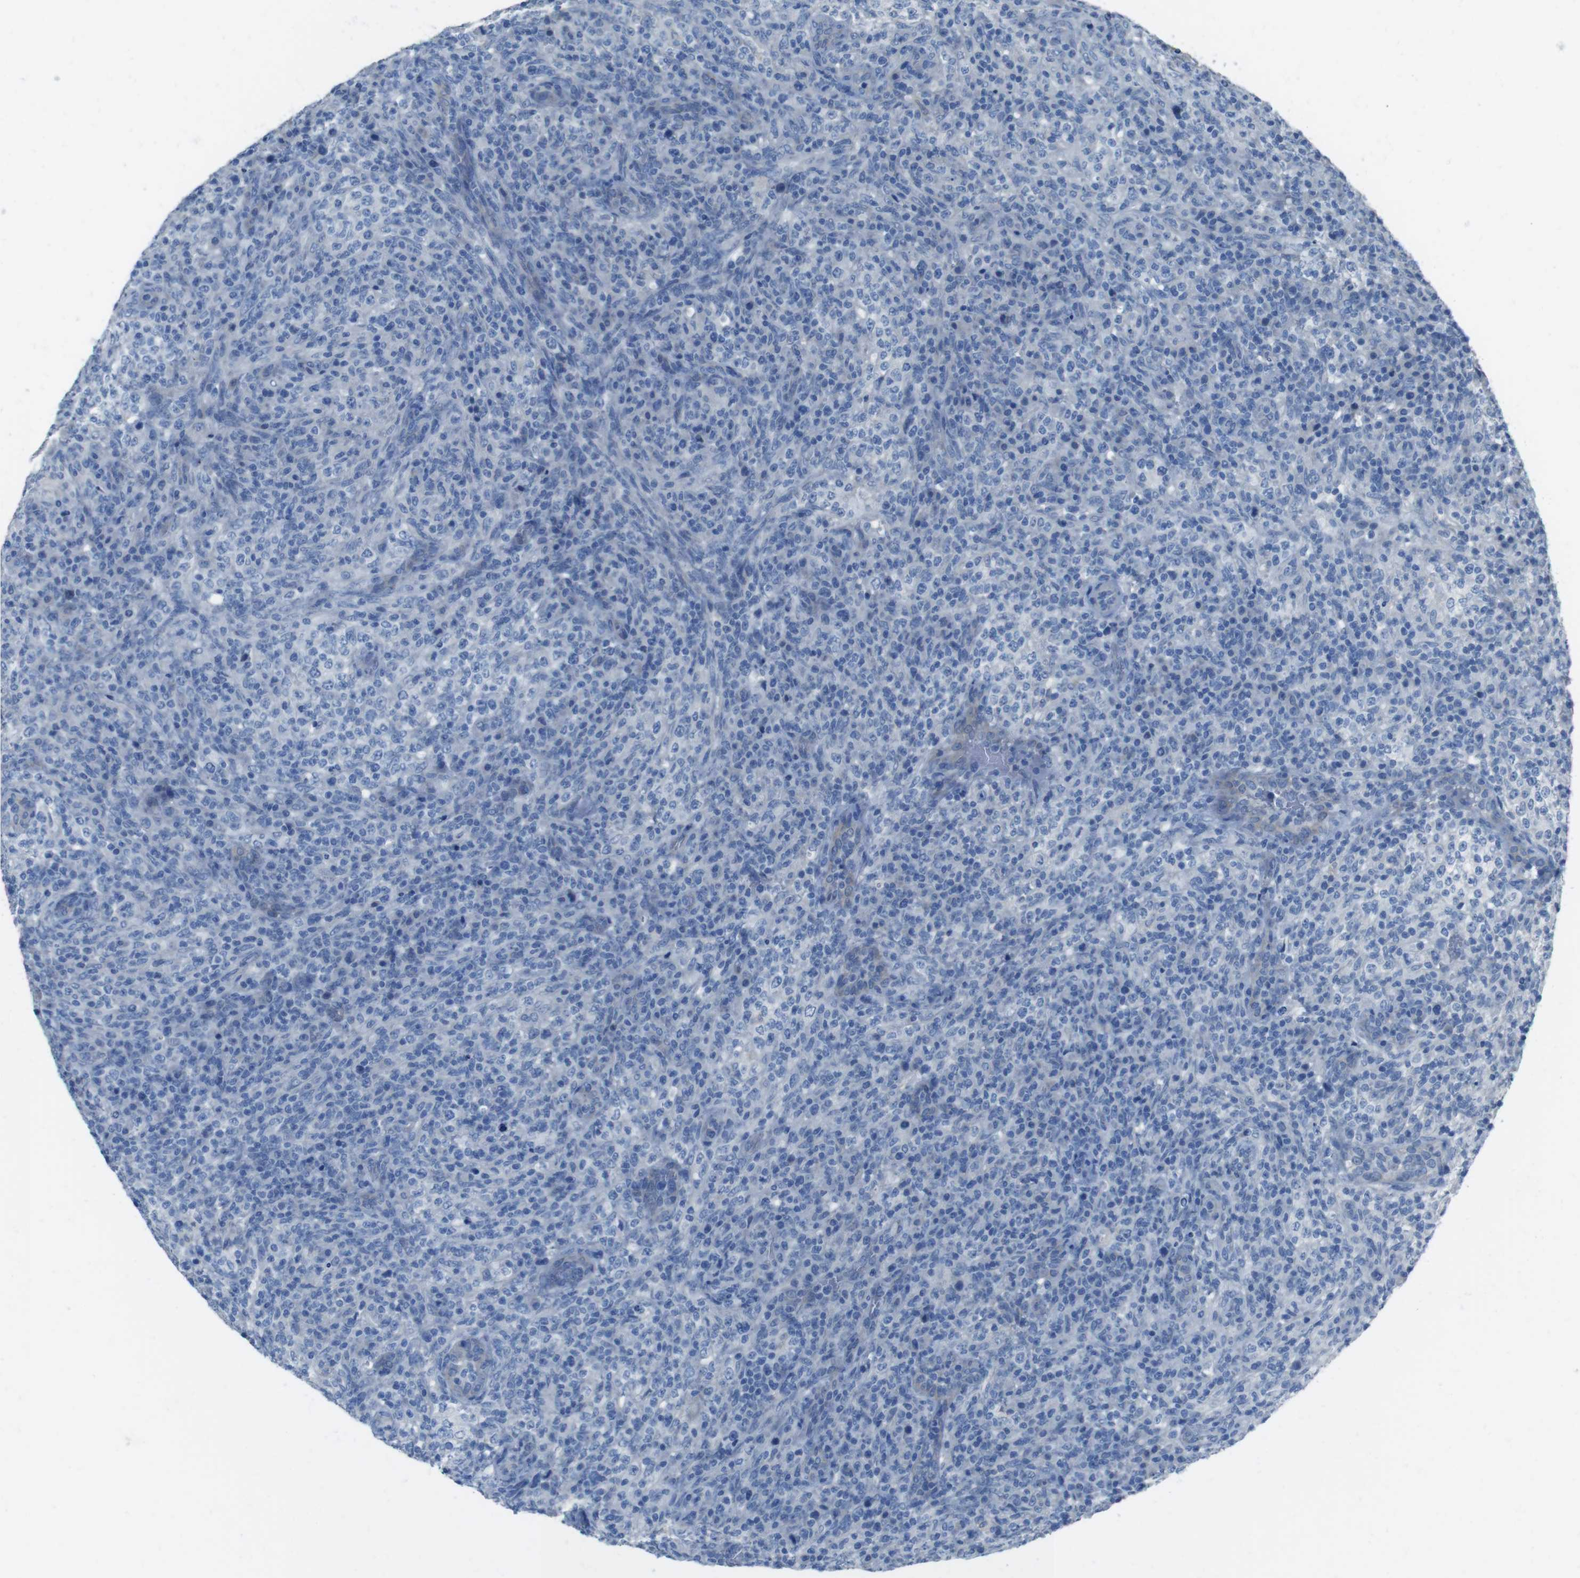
{"staining": {"intensity": "negative", "quantity": "none", "location": "none"}, "tissue": "lymphoma", "cell_type": "Tumor cells", "image_type": "cancer", "snomed": [{"axis": "morphology", "description": "Malignant lymphoma, non-Hodgkin's type, High grade"}, {"axis": "topography", "description": "Lymph node"}], "caption": "This micrograph is of high-grade malignant lymphoma, non-Hodgkin's type stained with immunohistochemistry (IHC) to label a protein in brown with the nuclei are counter-stained blue. There is no staining in tumor cells. The staining is performed using DAB (3,3'-diaminobenzidine) brown chromogen with nuclei counter-stained in using hematoxylin.", "gene": "CYP2C8", "patient": {"sex": "female", "age": 76}}